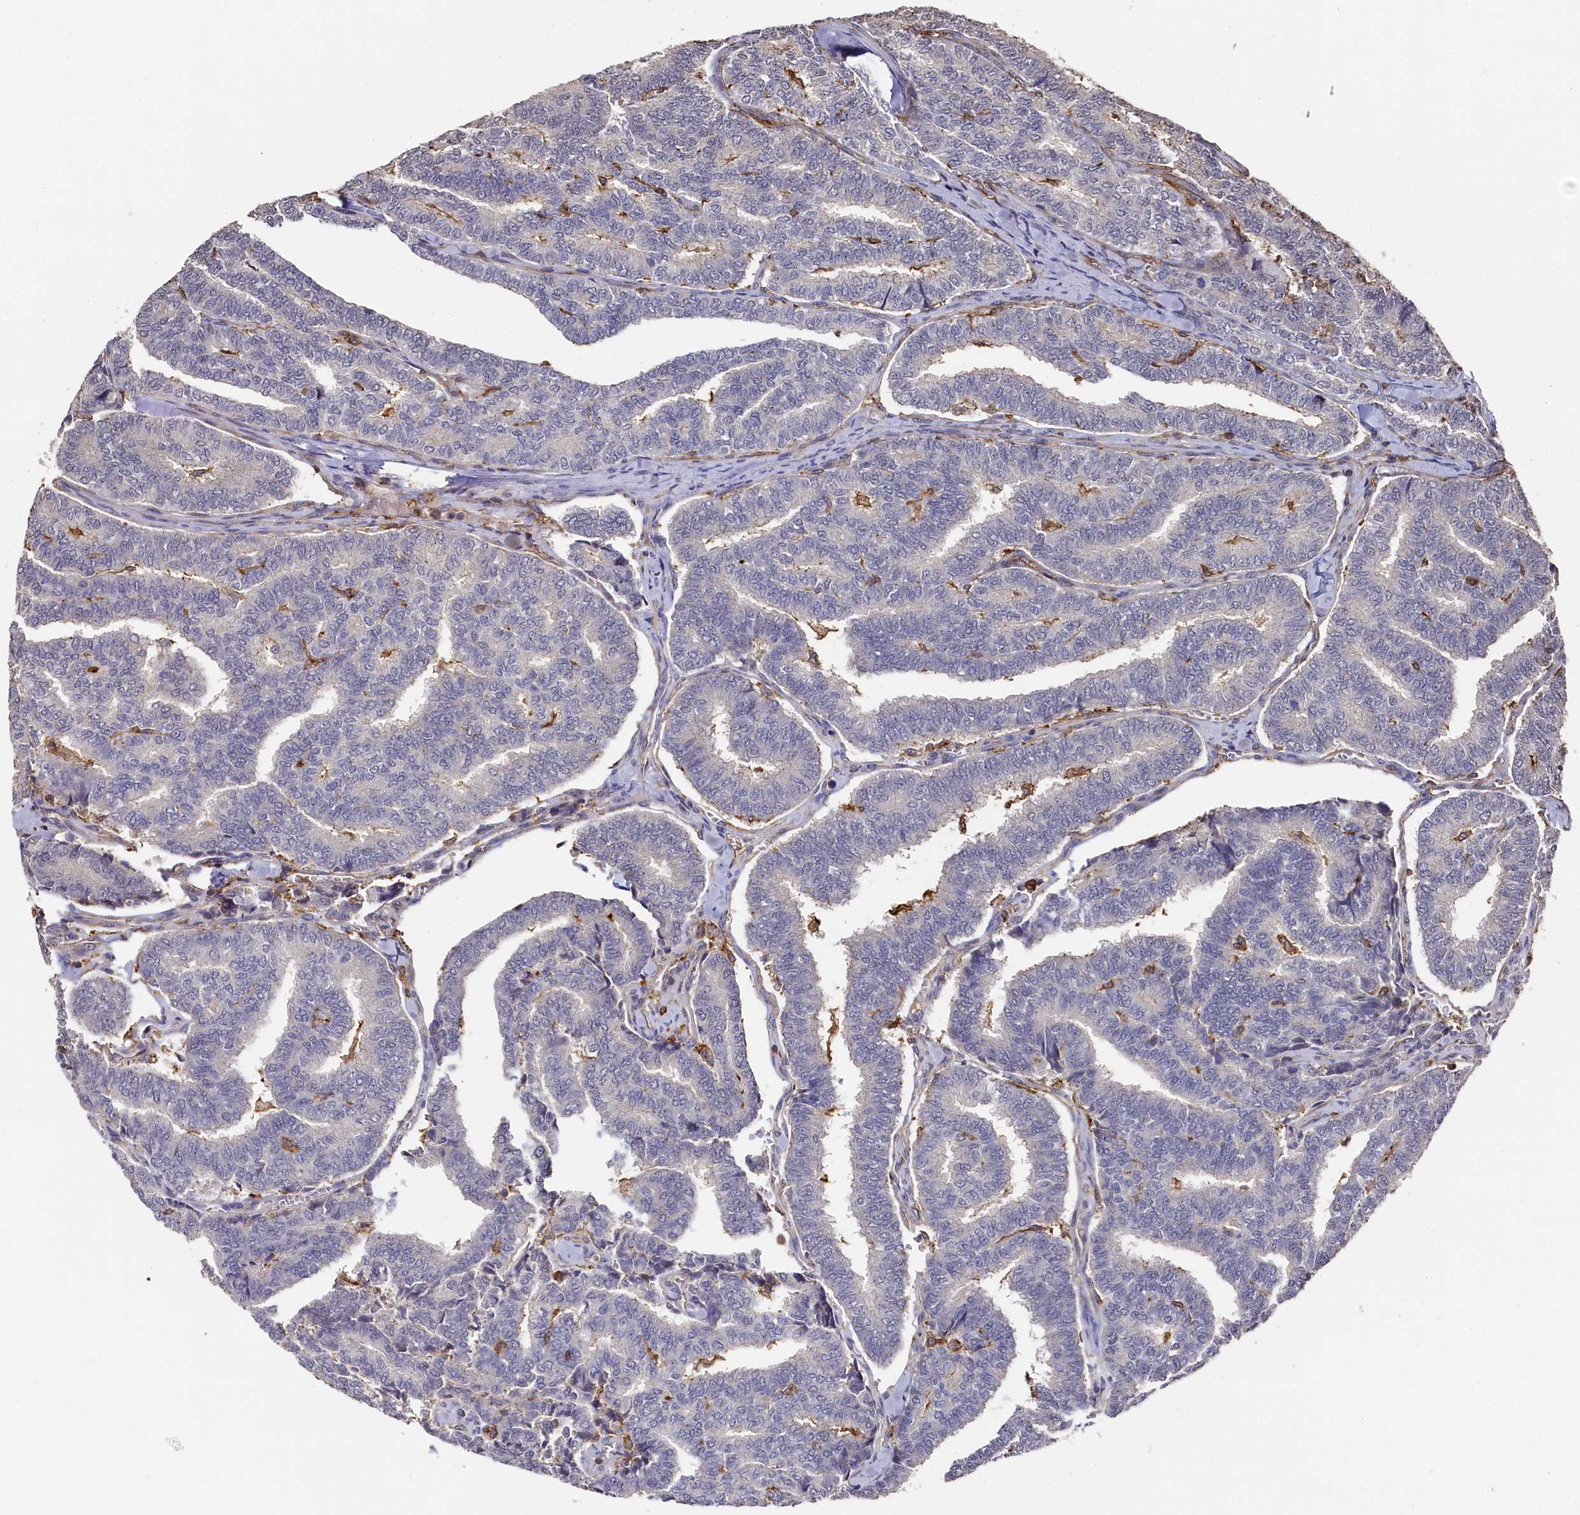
{"staining": {"intensity": "negative", "quantity": "none", "location": "none"}, "tissue": "thyroid cancer", "cell_type": "Tumor cells", "image_type": "cancer", "snomed": [{"axis": "morphology", "description": "Papillary adenocarcinoma, NOS"}, {"axis": "topography", "description": "Thyroid gland"}], "caption": "Image shows no significant protein positivity in tumor cells of thyroid cancer (papillary adenocarcinoma).", "gene": "PLEKHO2", "patient": {"sex": "female", "age": 35}}